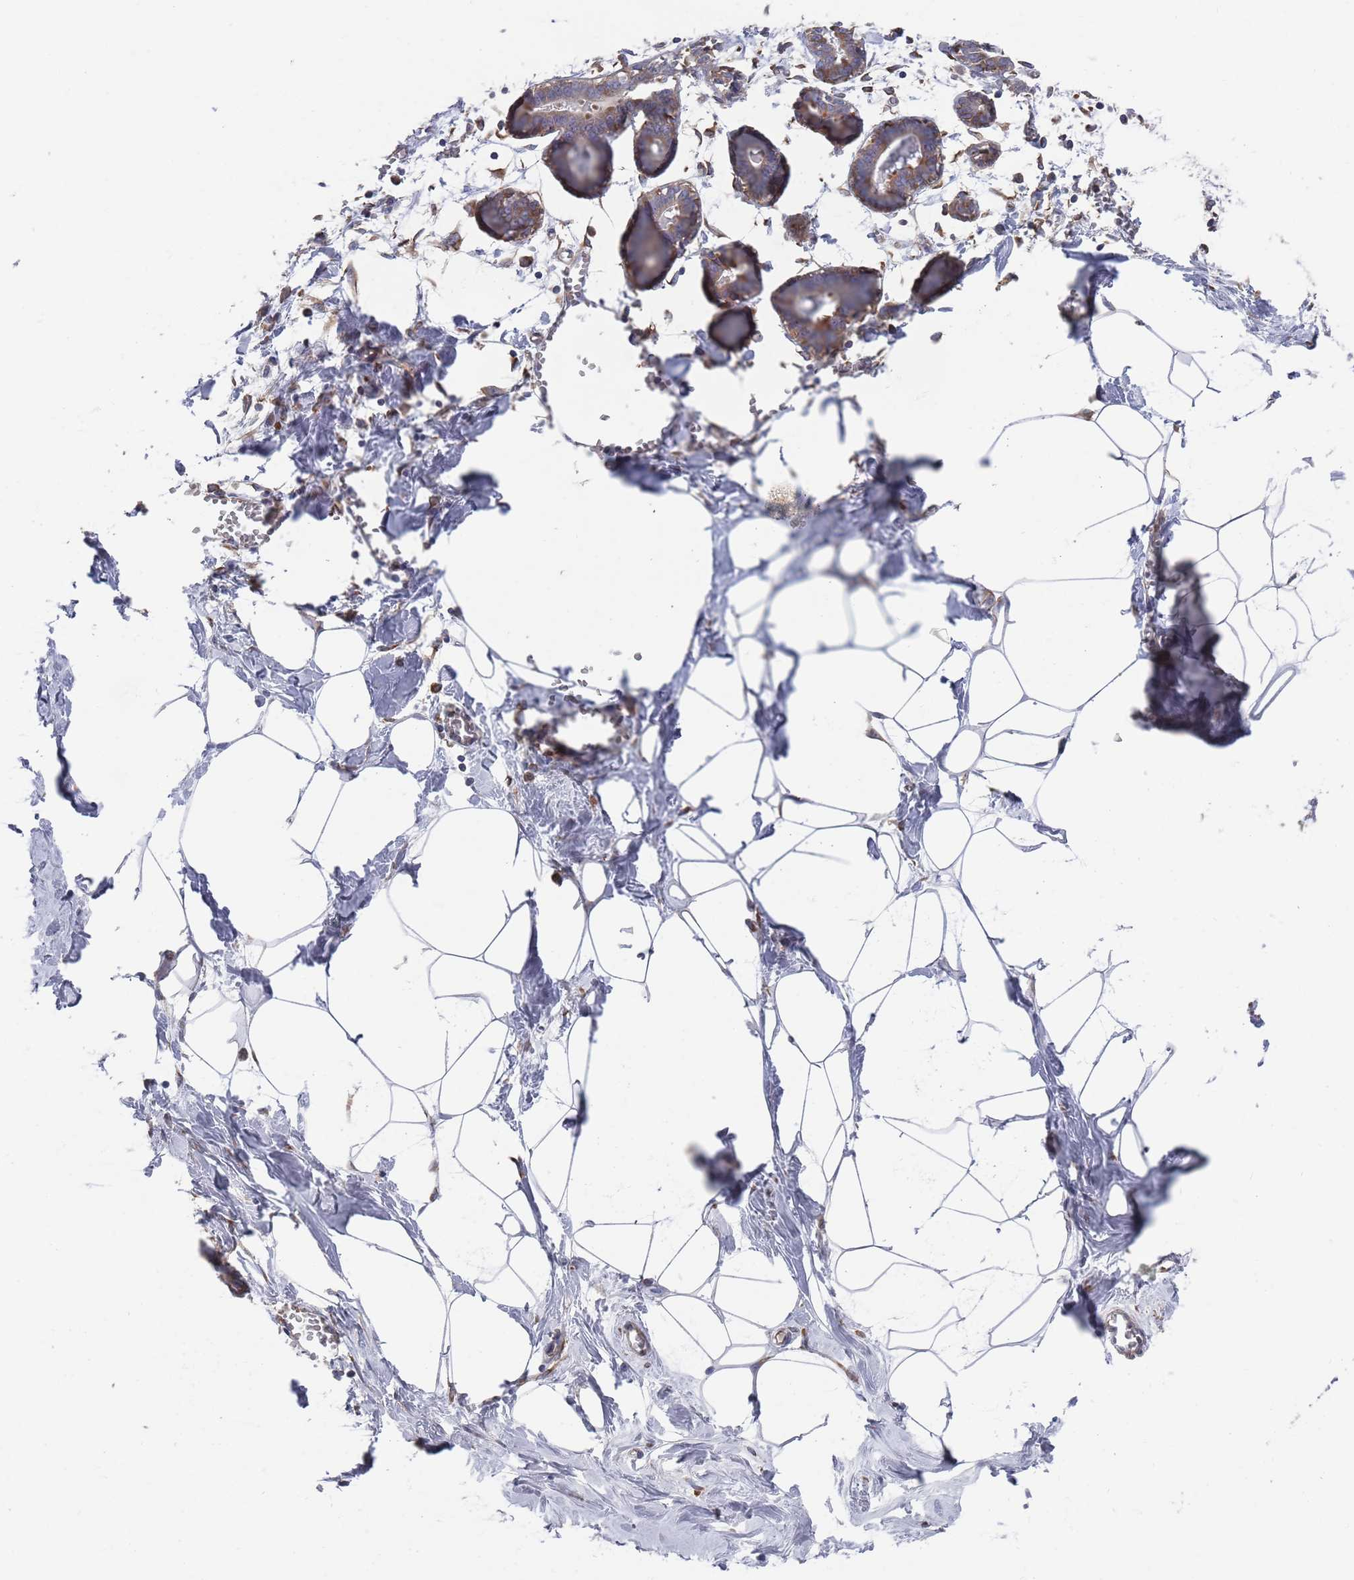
{"staining": {"intensity": "negative", "quantity": "none", "location": "none"}, "tissue": "breast", "cell_type": "Adipocytes", "image_type": "normal", "snomed": [{"axis": "morphology", "description": "Normal tissue, NOS"}, {"axis": "topography", "description": "Breast"}], "caption": "Breast stained for a protein using immunohistochemistry (IHC) demonstrates no positivity adipocytes.", "gene": "GID8", "patient": {"sex": "female", "age": 27}}